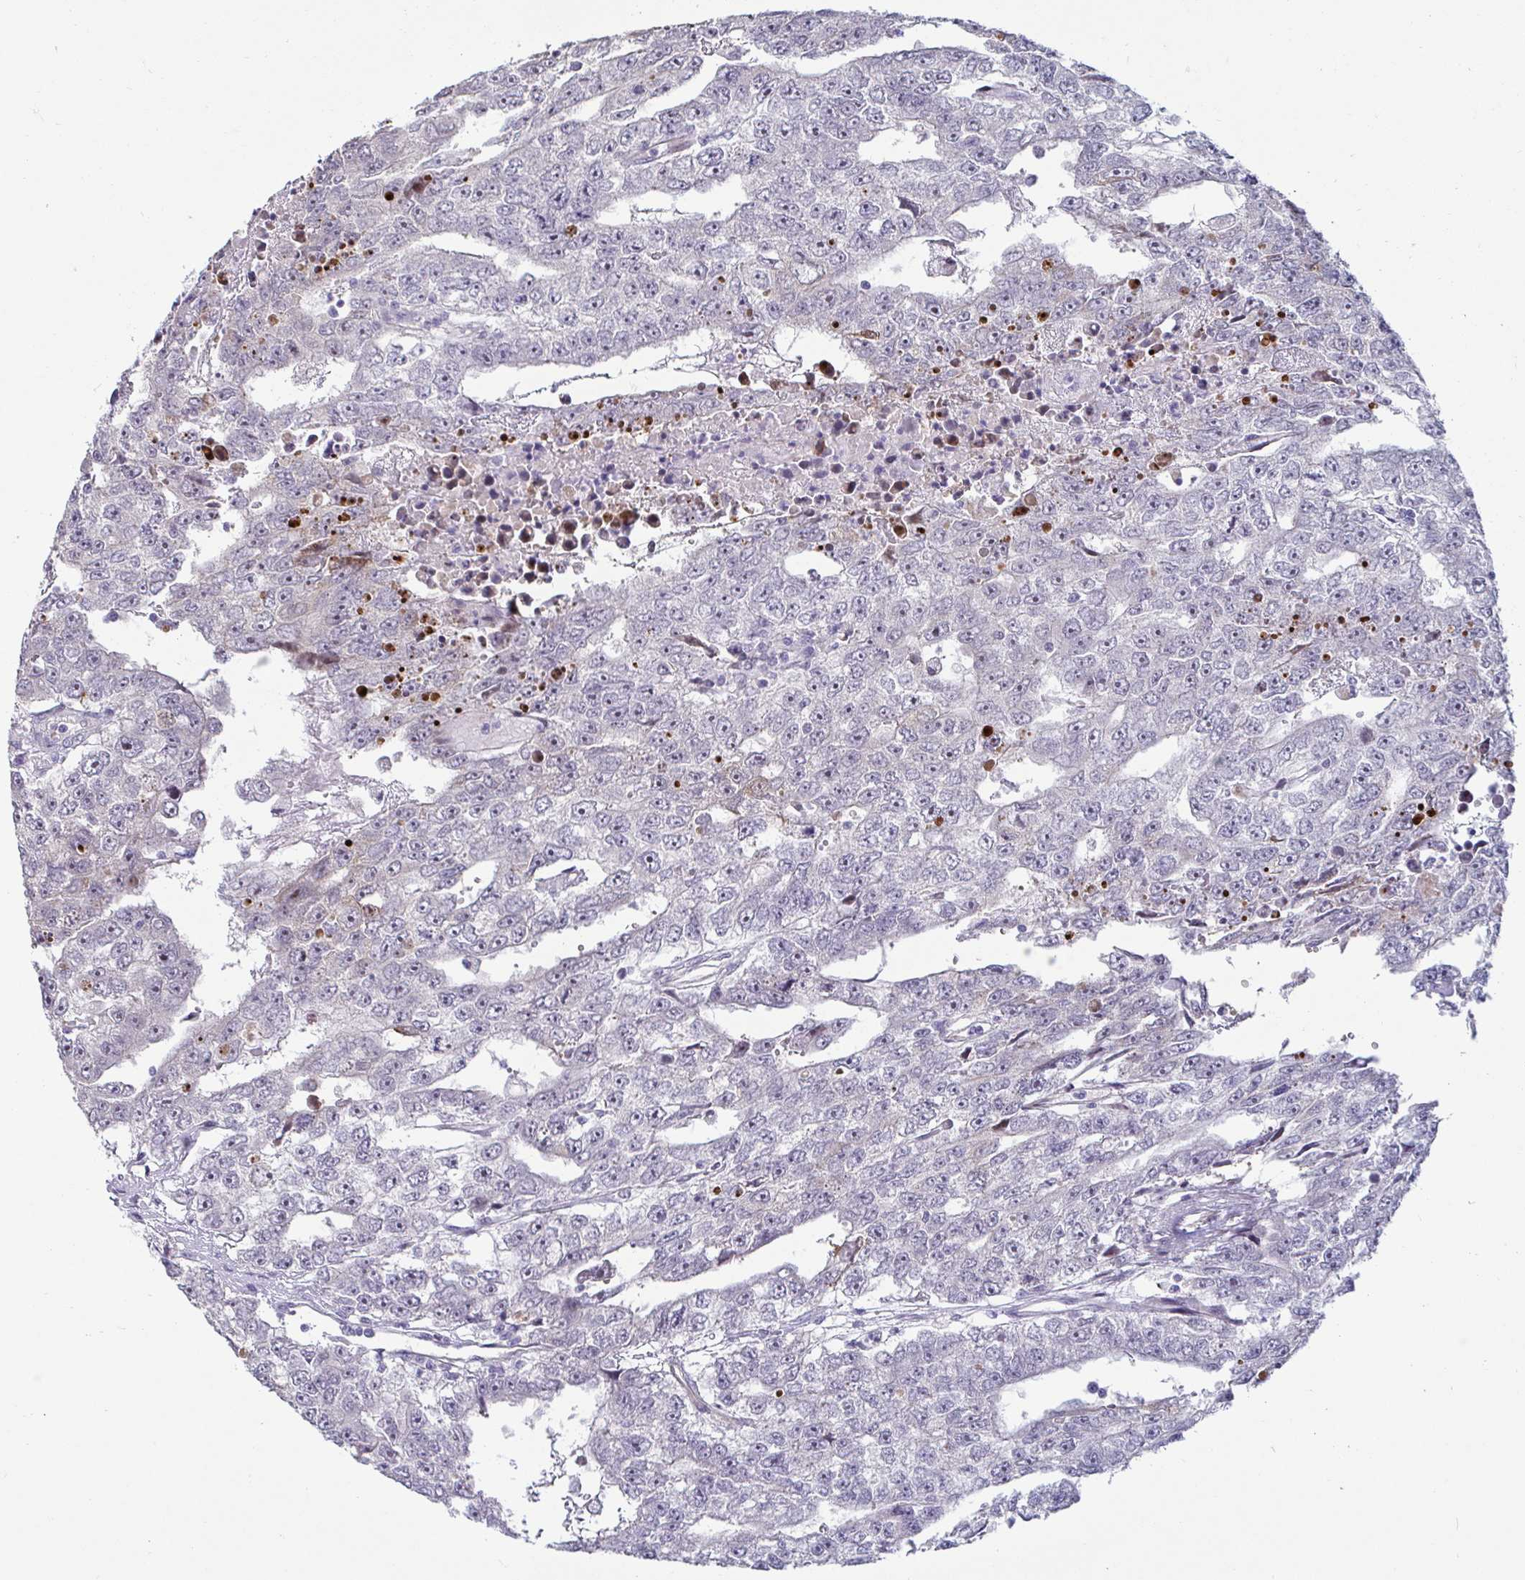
{"staining": {"intensity": "negative", "quantity": "none", "location": "none"}, "tissue": "testis cancer", "cell_type": "Tumor cells", "image_type": "cancer", "snomed": [{"axis": "morphology", "description": "Carcinoma, Embryonal, NOS"}, {"axis": "topography", "description": "Testis"}], "caption": "This is a histopathology image of IHC staining of embryonal carcinoma (testis), which shows no staining in tumor cells.", "gene": "GSTM1", "patient": {"sex": "male", "age": 20}}